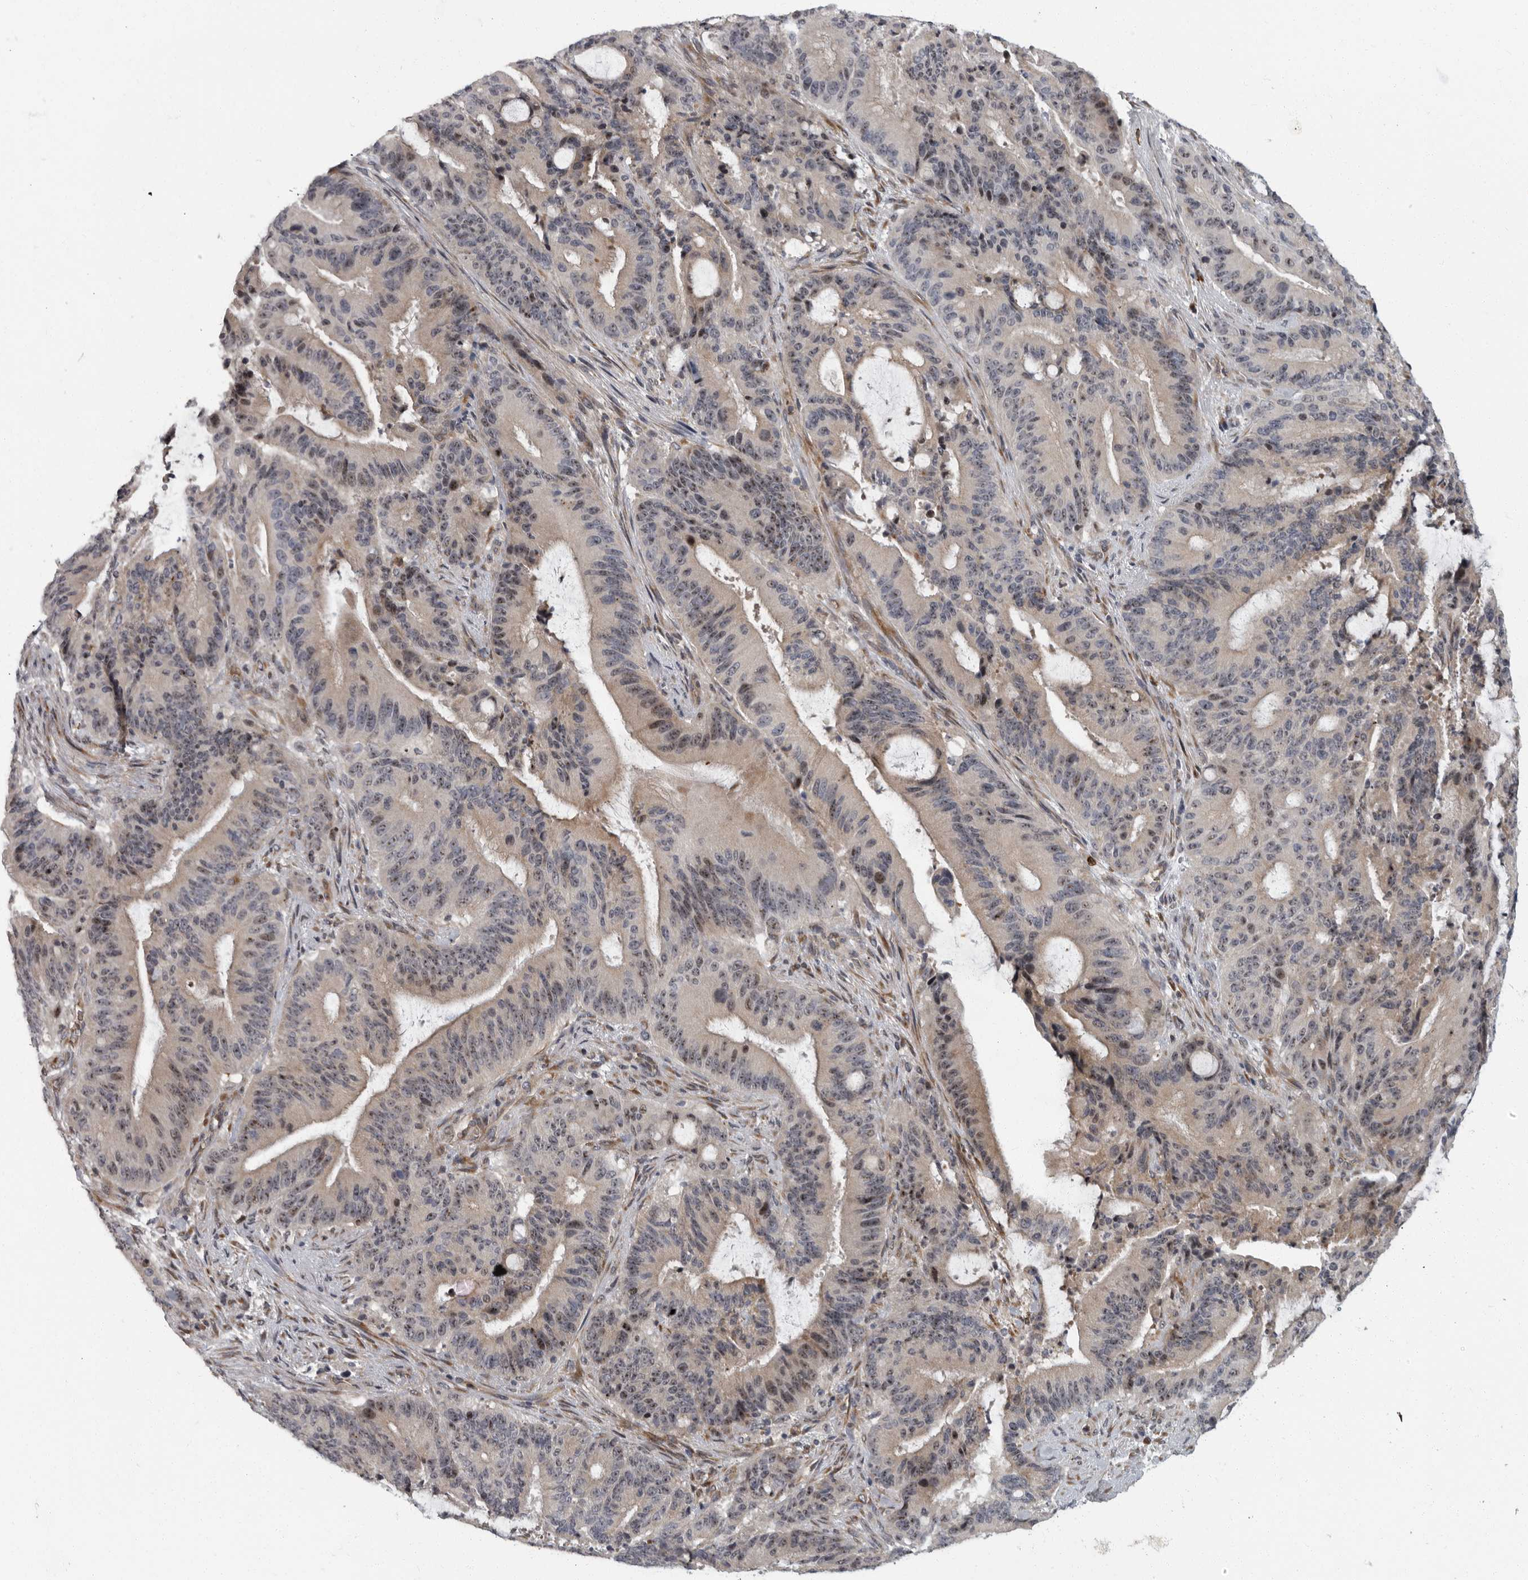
{"staining": {"intensity": "weak", "quantity": ">75%", "location": "cytoplasmic/membranous,nuclear"}, "tissue": "liver cancer", "cell_type": "Tumor cells", "image_type": "cancer", "snomed": [{"axis": "morphology", "description": "Normal tissue, NOS"}, {"axis": "morphology", "description": "Cholangiocarcinoma"}, {"axis": "topography", "description": "Liver"}, {"axis": "topography", "description": "Peripheral nerve tissue"}], "caption": "This is an image of immunohistochemistry staining of liver cancer (cholangiocarcinoma), which shows weak expression in the cytoplasmic/membranous and nuclear of tumor cells.", "gene": "PDCD11", "patient": {"sex": "female", "age": 73}}